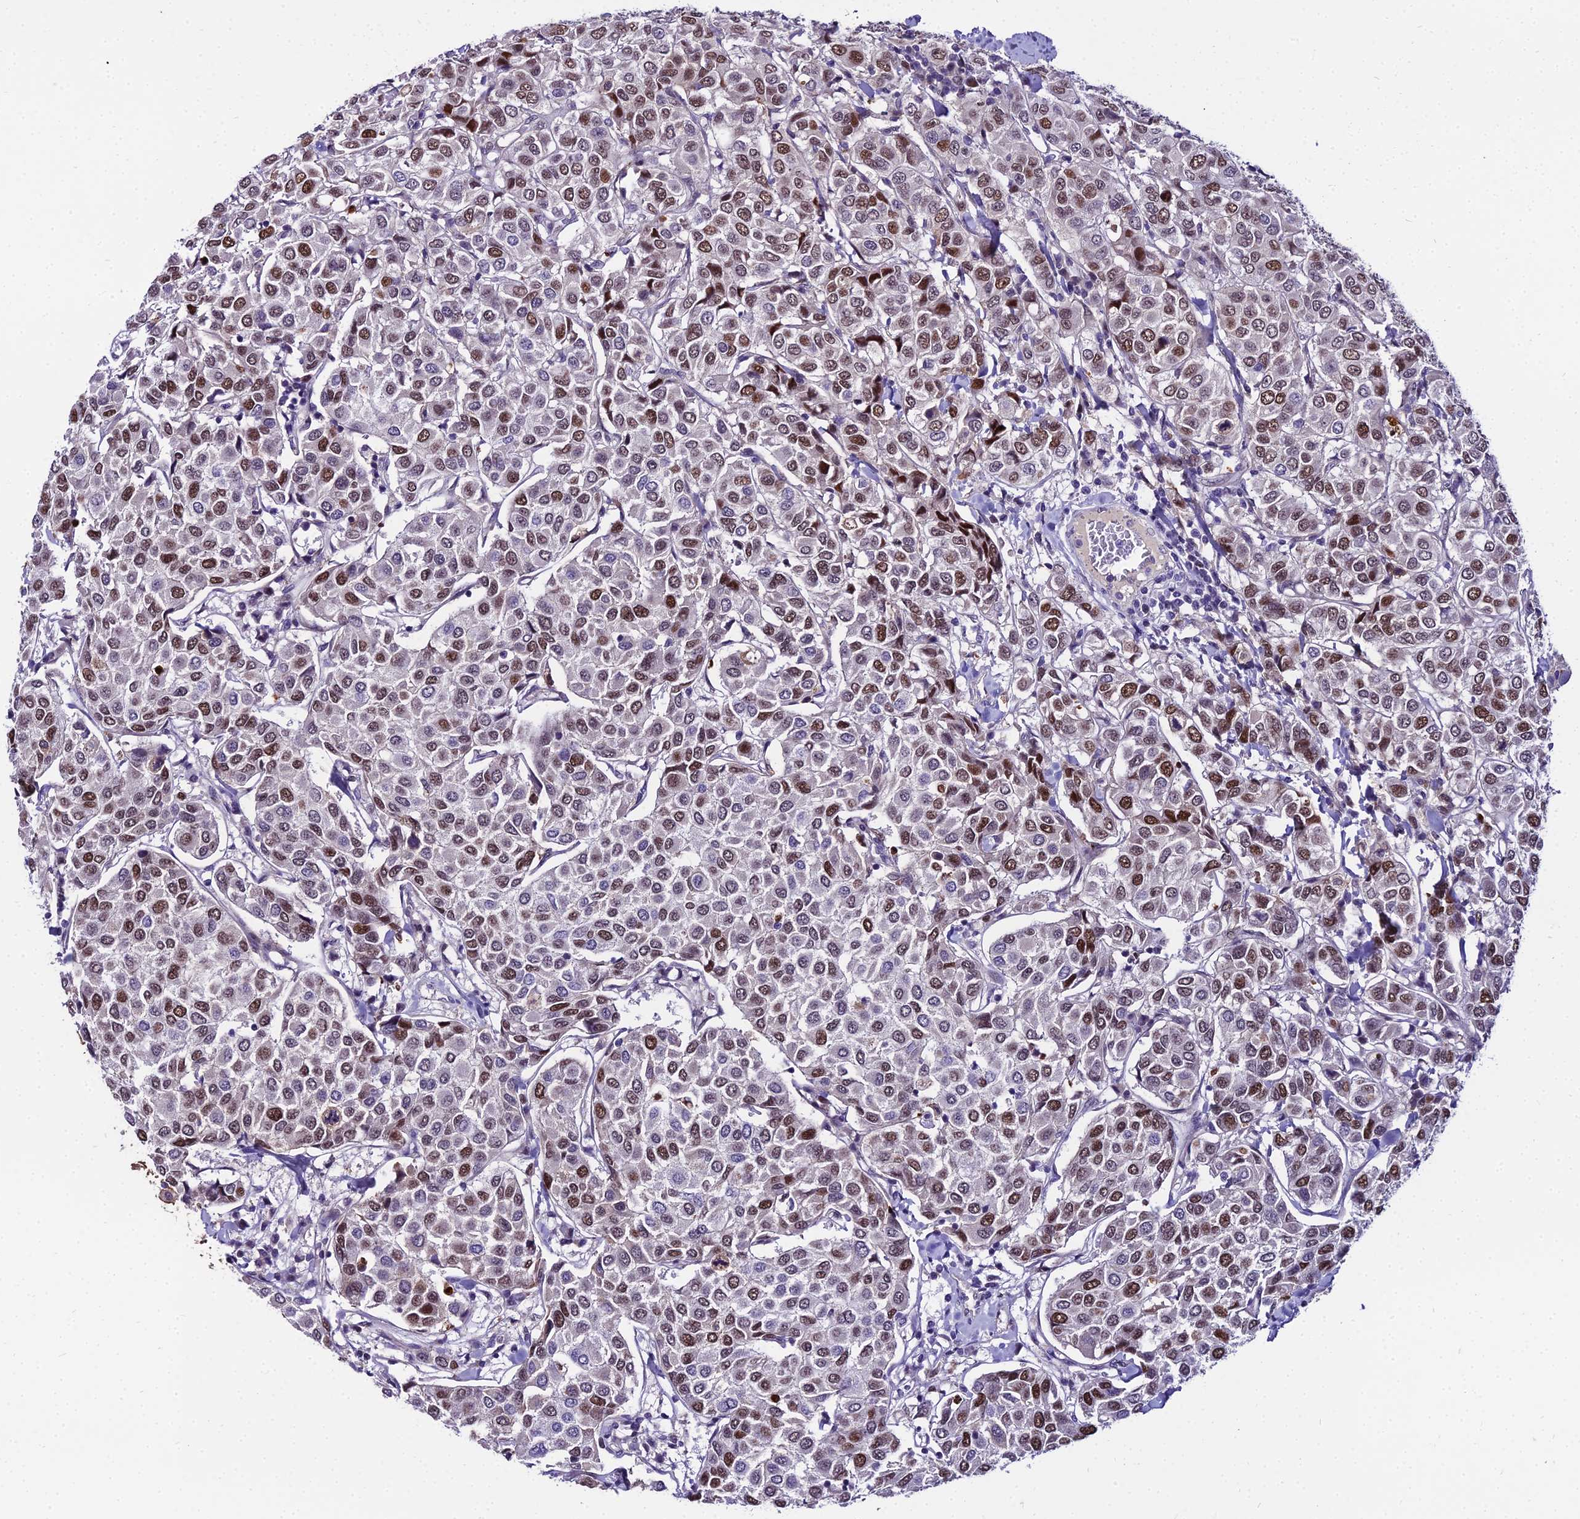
{"staining": {"intensity": "strong", "quantity": "25%-75%", "location": "nuclear"}, "tissue": "breast cancer", "cell_type": "Tumor cells", "image_type": "cancer", "snomed": [{"axis": "morphology", "description": "Duct carcinoma"}, {"axis": "topography", "description": "Breast"}], "caption": "Breast cancer tissue displays strong nuclear expression in approximately 25%-75% of tumor cells (DAB = brown stain, brightfield microscopy at high magnification).", "gene": "TRIML2", "patient": {"sex": "female", "age": 55}}